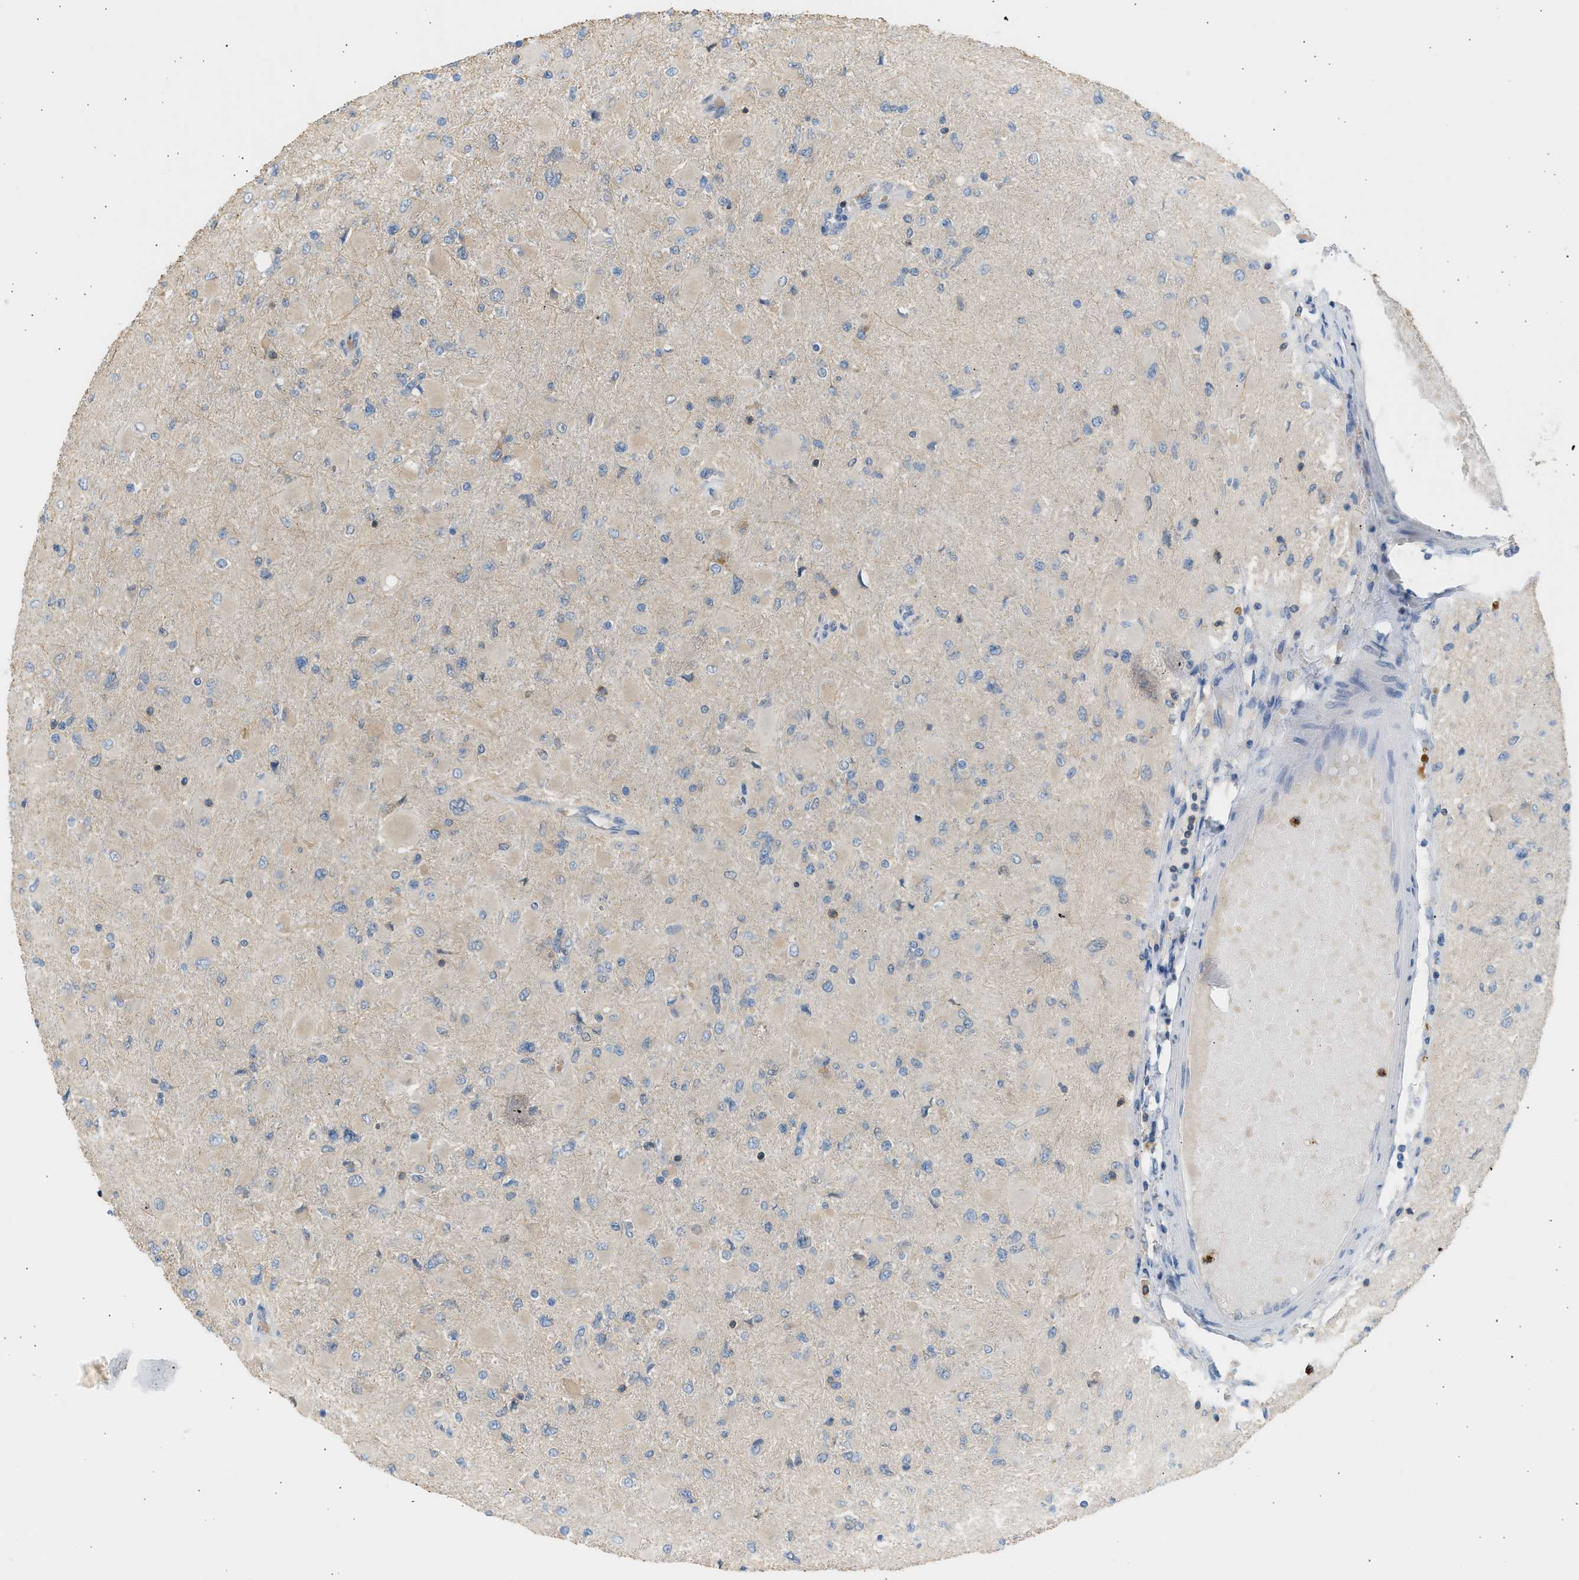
{"staining": {"intensity": "negative", "quantity": "none", "location": "none"}, "tissue": "glioma", "cell_type": "Tumor cells", "image_type": "cancer", "snomed": [{"axis": "morphology", "description": "Glioma, malignant, High grade"}, {"axis": "topography", "description": "Cerebral cortex"}], "caption": "This is a micrograph of immunohistochemistry staining of glioma, which shows no positivity in tumor cells.", "gene": "TRIM50", "patient": {"sex": "female", "age": 36}}